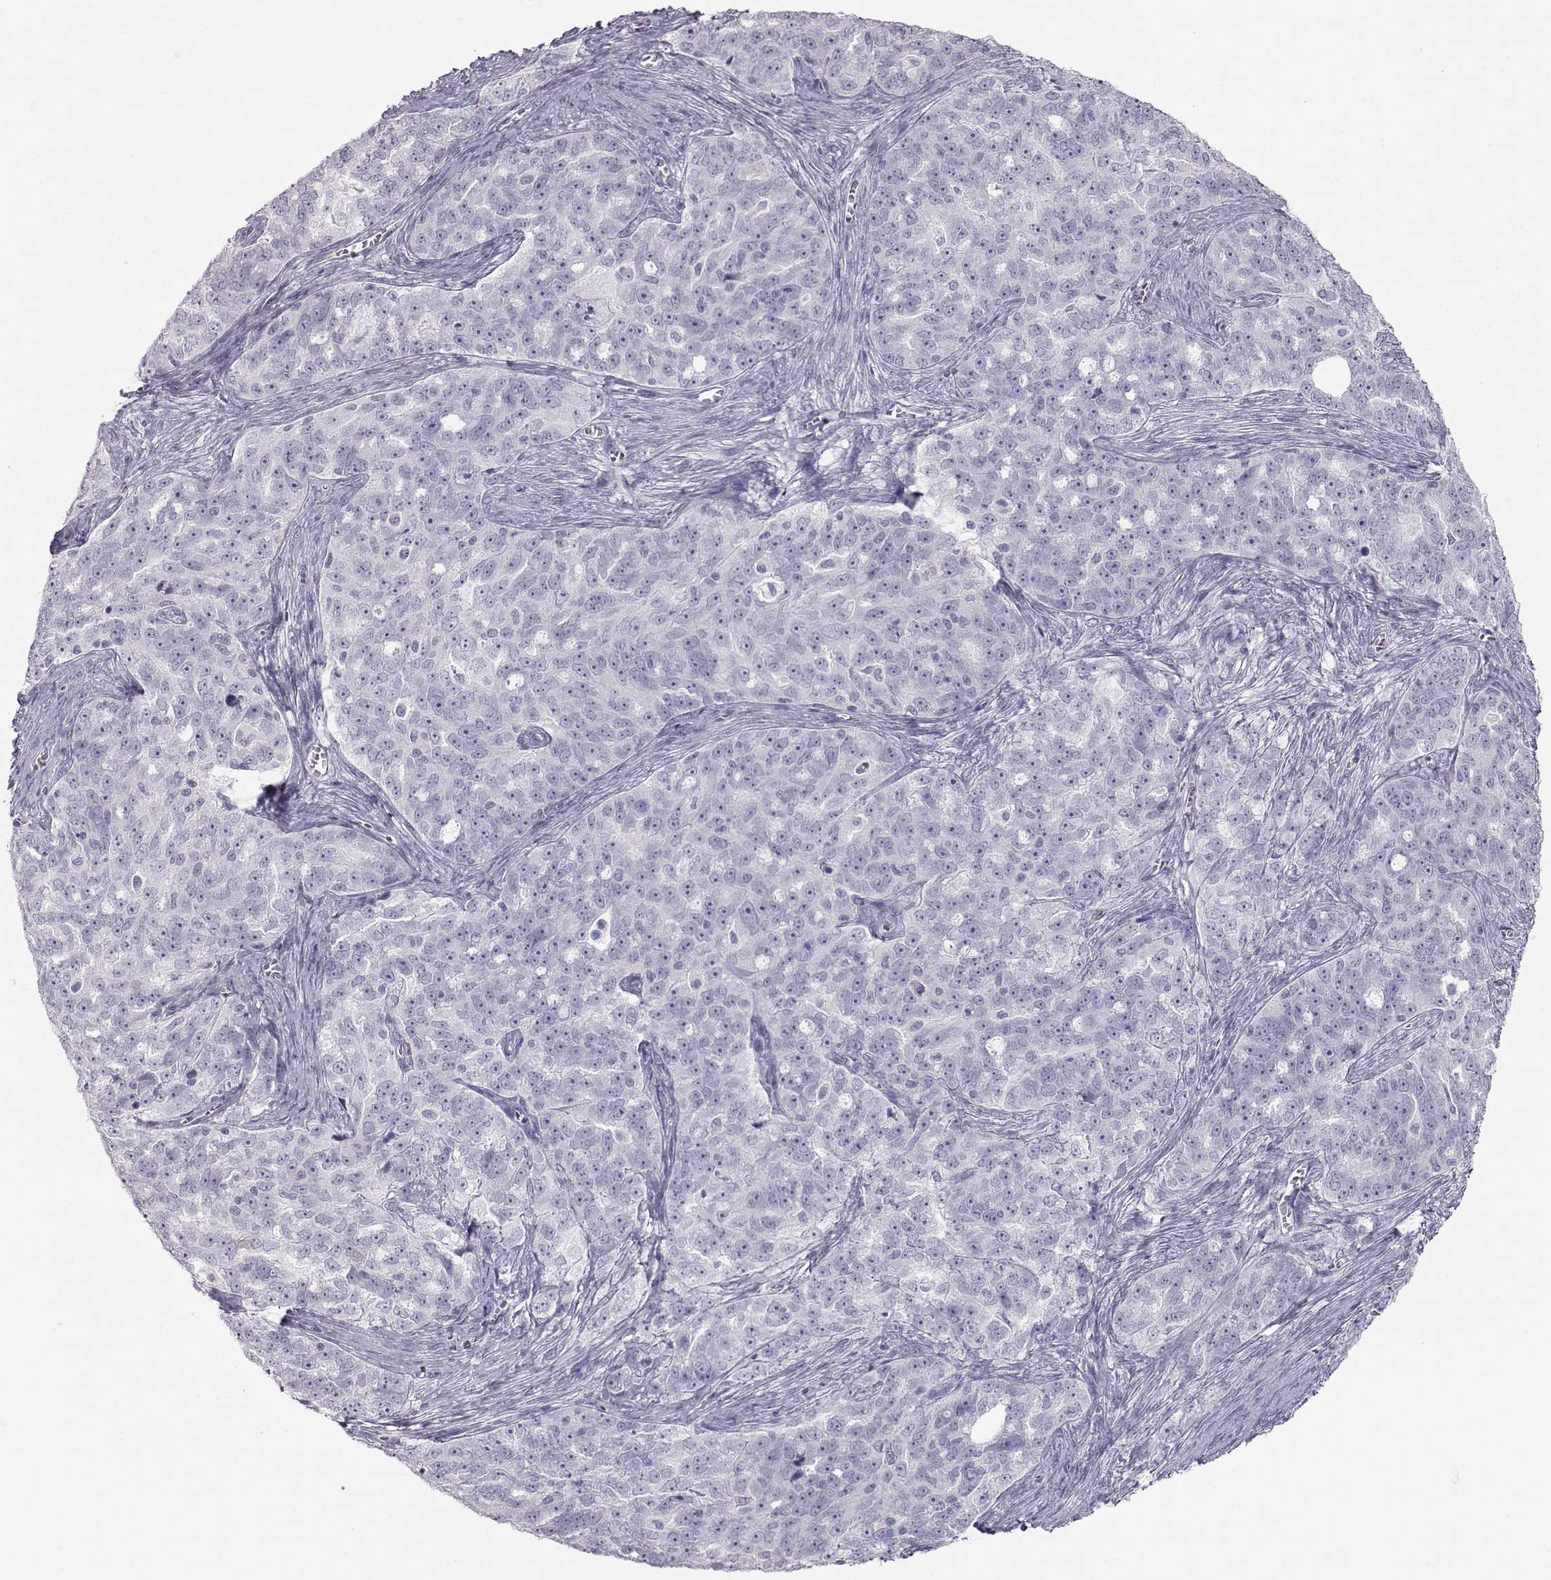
{"staining": {"intensity": "negative", "quantity": "none", "location": "none"}, "tissue": "ovarian cancer", "cell_type": "Tumor cells", "image_type": "cancer", "snomed": [{"axis": "morphology", "description": "Cystadenocarcinoma, serous, NOS"}, {"axis": "topography", "description": "Ovary"}], "caption": "This is a histopathology image of immunohistochemistry (IHC) staining of serous cystadenocarcinoma (ovarian), which shows no staining in tumor cells.", "gene": "MIP", "patient": {"sex": "female", "age": 51}}